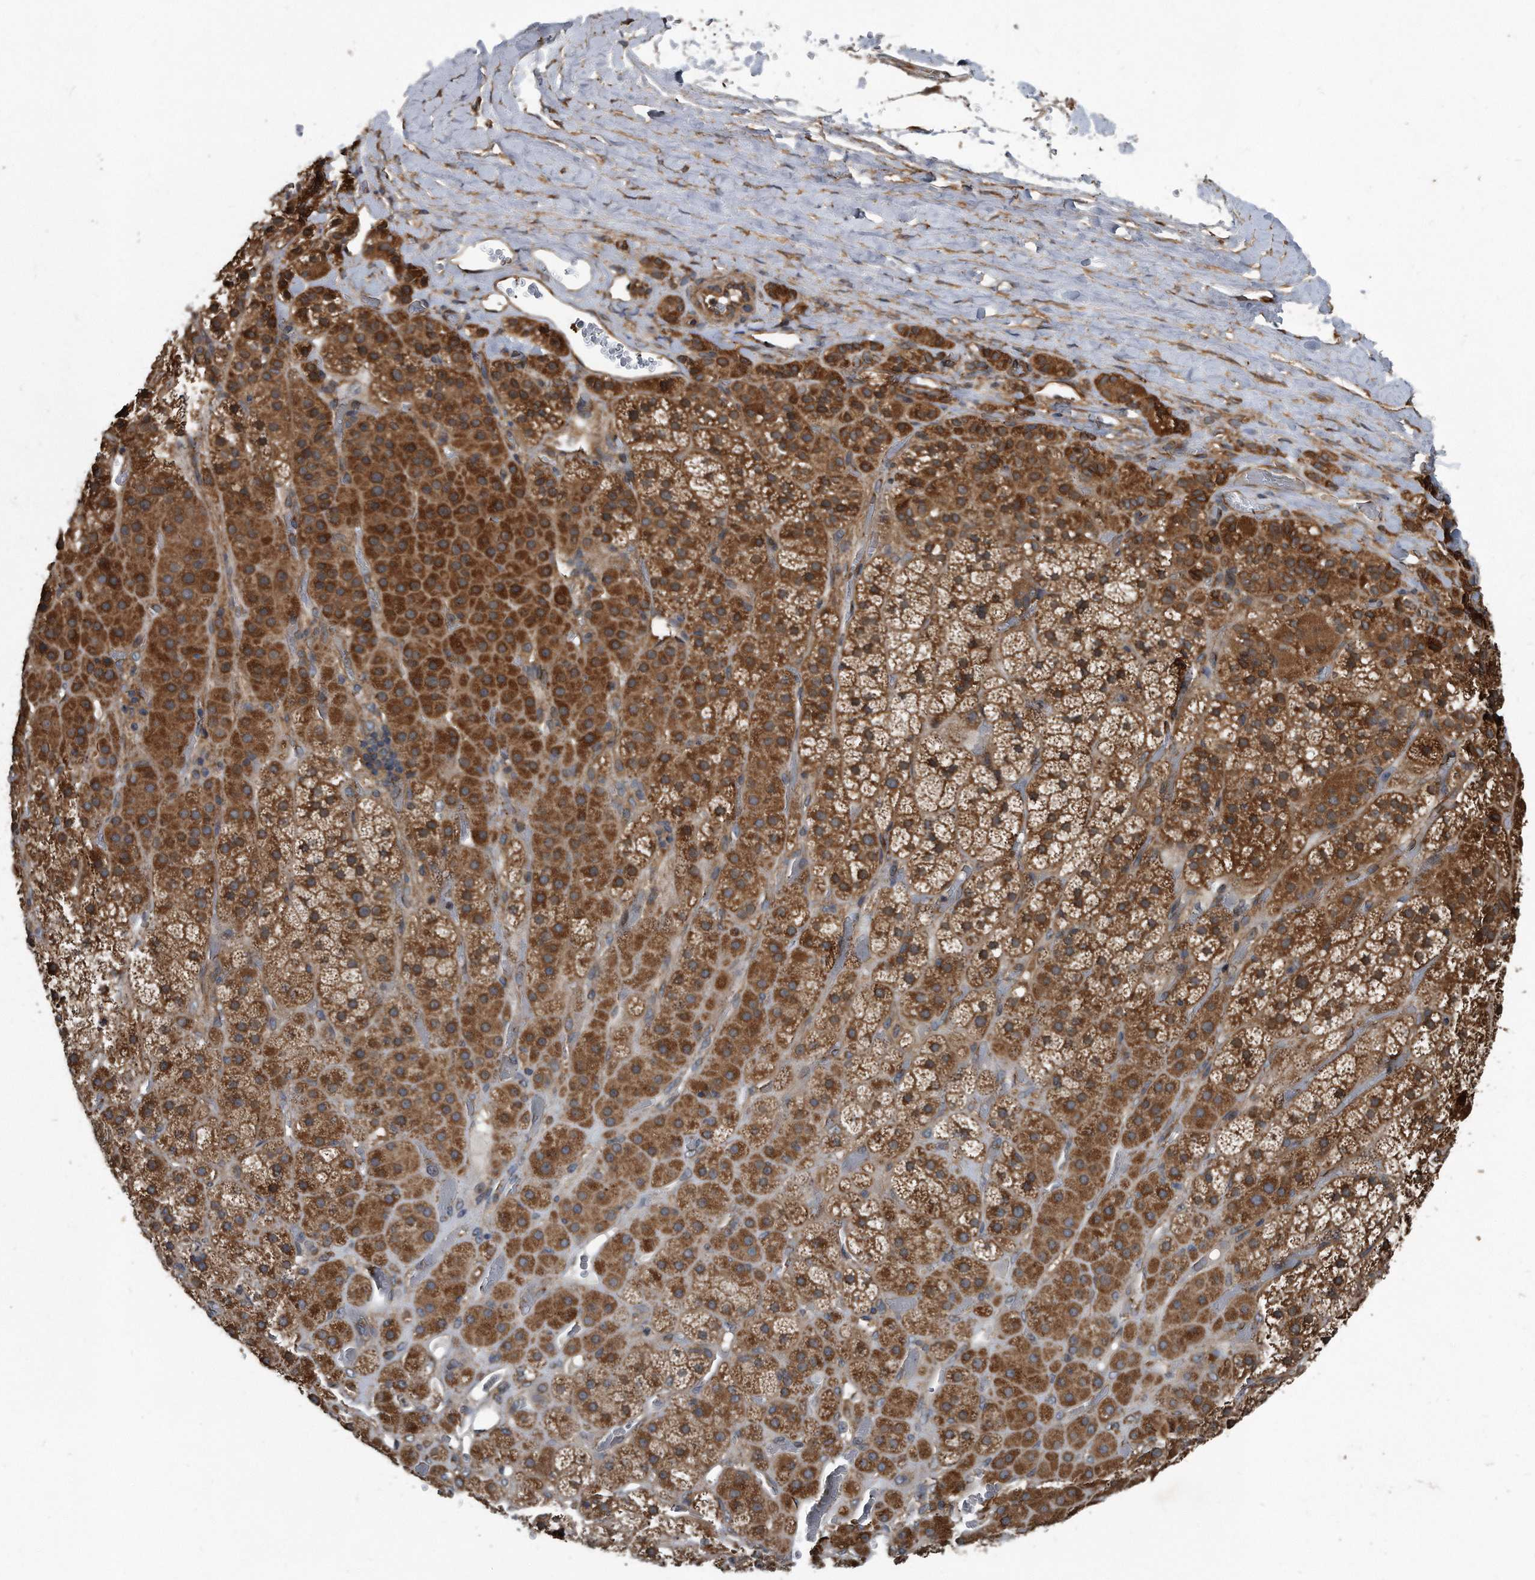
{"staining": {"intensity": "moderate", "quantity": ">75%", "location": "cytoplasmic/membranous"}, "tissue": "adrenal gland", "cell_type": "Glandular cells", "image_type": "normal", "snomed": [{"axis": "morphology", "description": "Normal tissue, NOS"}, {"axis": "topography", "description": "Adrenal gland"}], "caption": "Moderate cytoplasmic/membranous protein staining is present in approximately >75% of glandular cells in adrenal gland. (DAB (3,3'-diaminobenzidine) IHC, brown staining for protein, blue staining for nuclei).", "gene": "FAM136A", "patient": {"sex": "male", "age": 57}}